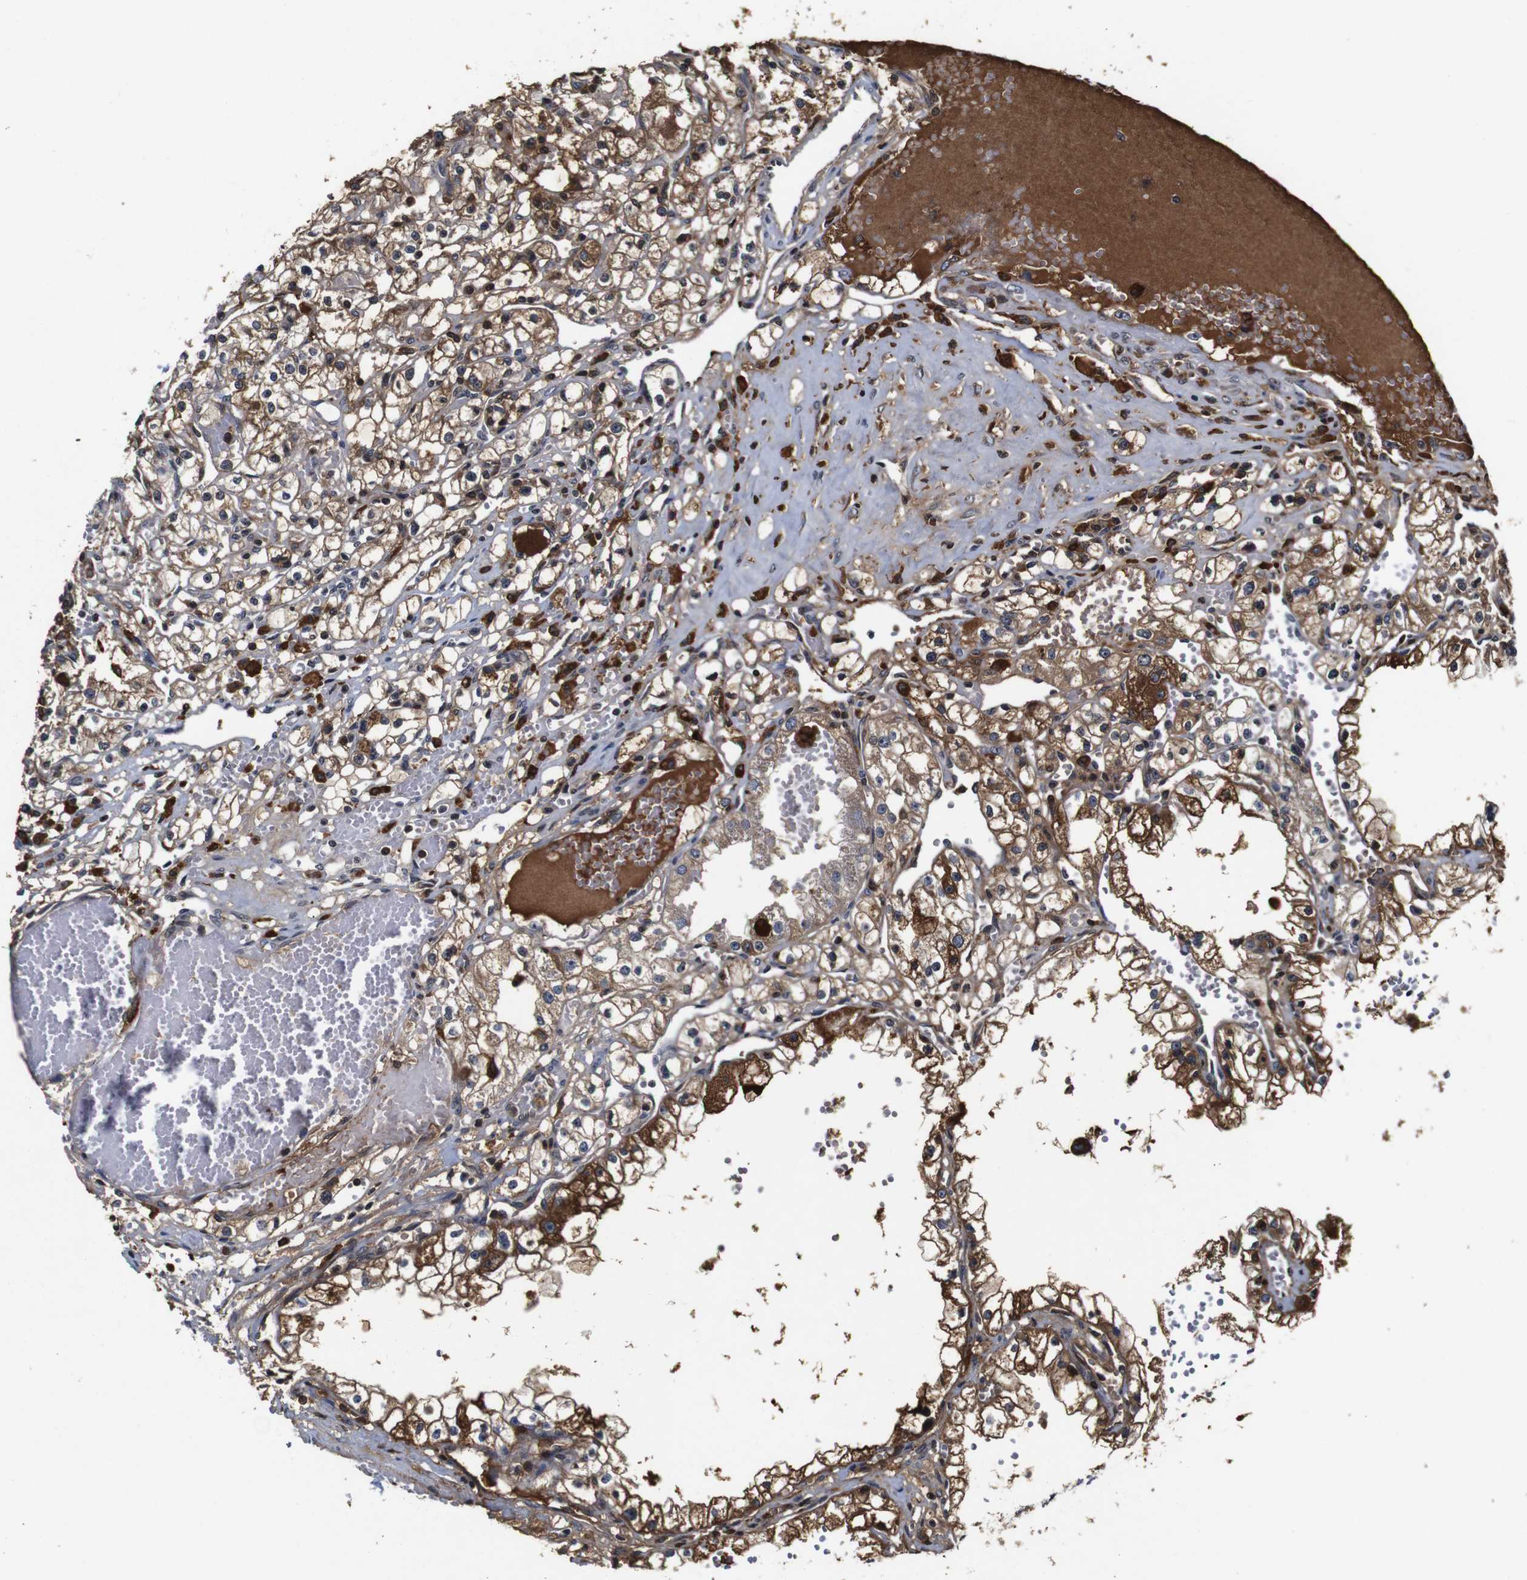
{"staining": {"intensity": "moderate", "quantity": "25%-75%", "location": "cytoplasmic/membranous"}, "tissue": "renal cancer", "cell_type": "Tumor cells", "image_type": "cancer", "snomed": [{"axis": "morphology", "description": "Adenocarcinoma, NOS"}, {"axis": "topography", "description": "Kidney"}], "caption": "Protein staining of adenocarcinoma (renal) tissue demonstrates moderate cytoplasmic/membranous expression in about 25%-75% of tumor cells.", "gene": "MYC", "patient": {"sex": "male", "age": 56}}